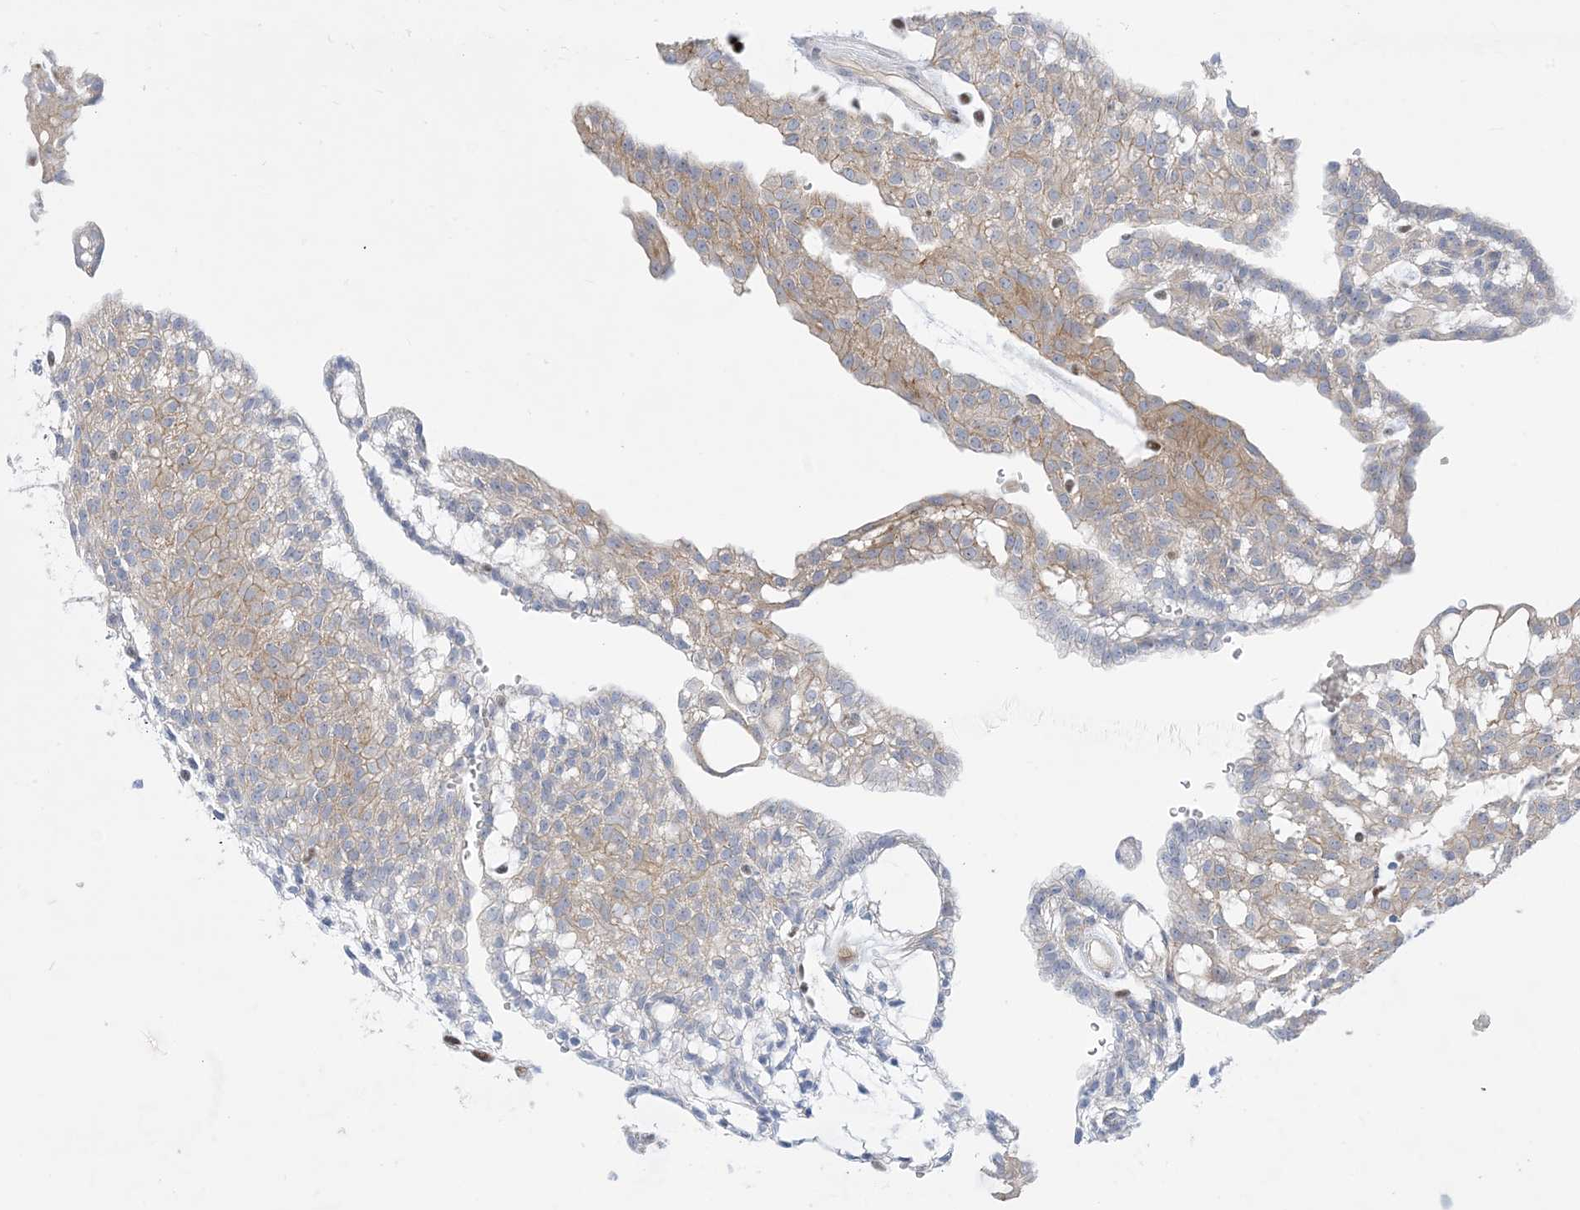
{"staining": {"intensity": "moderate", "quantity": ">75%", "location": "cytoplasmic/membranous"}, "tissue": "renal cancer", "cell_type": "Tumor cells", "image_type": "cancer", "snomed": [{"axis": "morphology", "description": "Adenocarcinoma, NOS"}, {"axis": "topography", "description": "Kidney"}], "caption": "Renal adenocarcinoma was stained to show a protein in brown. There is medium levels of moderate cytoplasmic/membranous staining in approximately >75% of tumor cells.", "gene": "MARS2", "patient": {"sex": "male", "age": 63}}